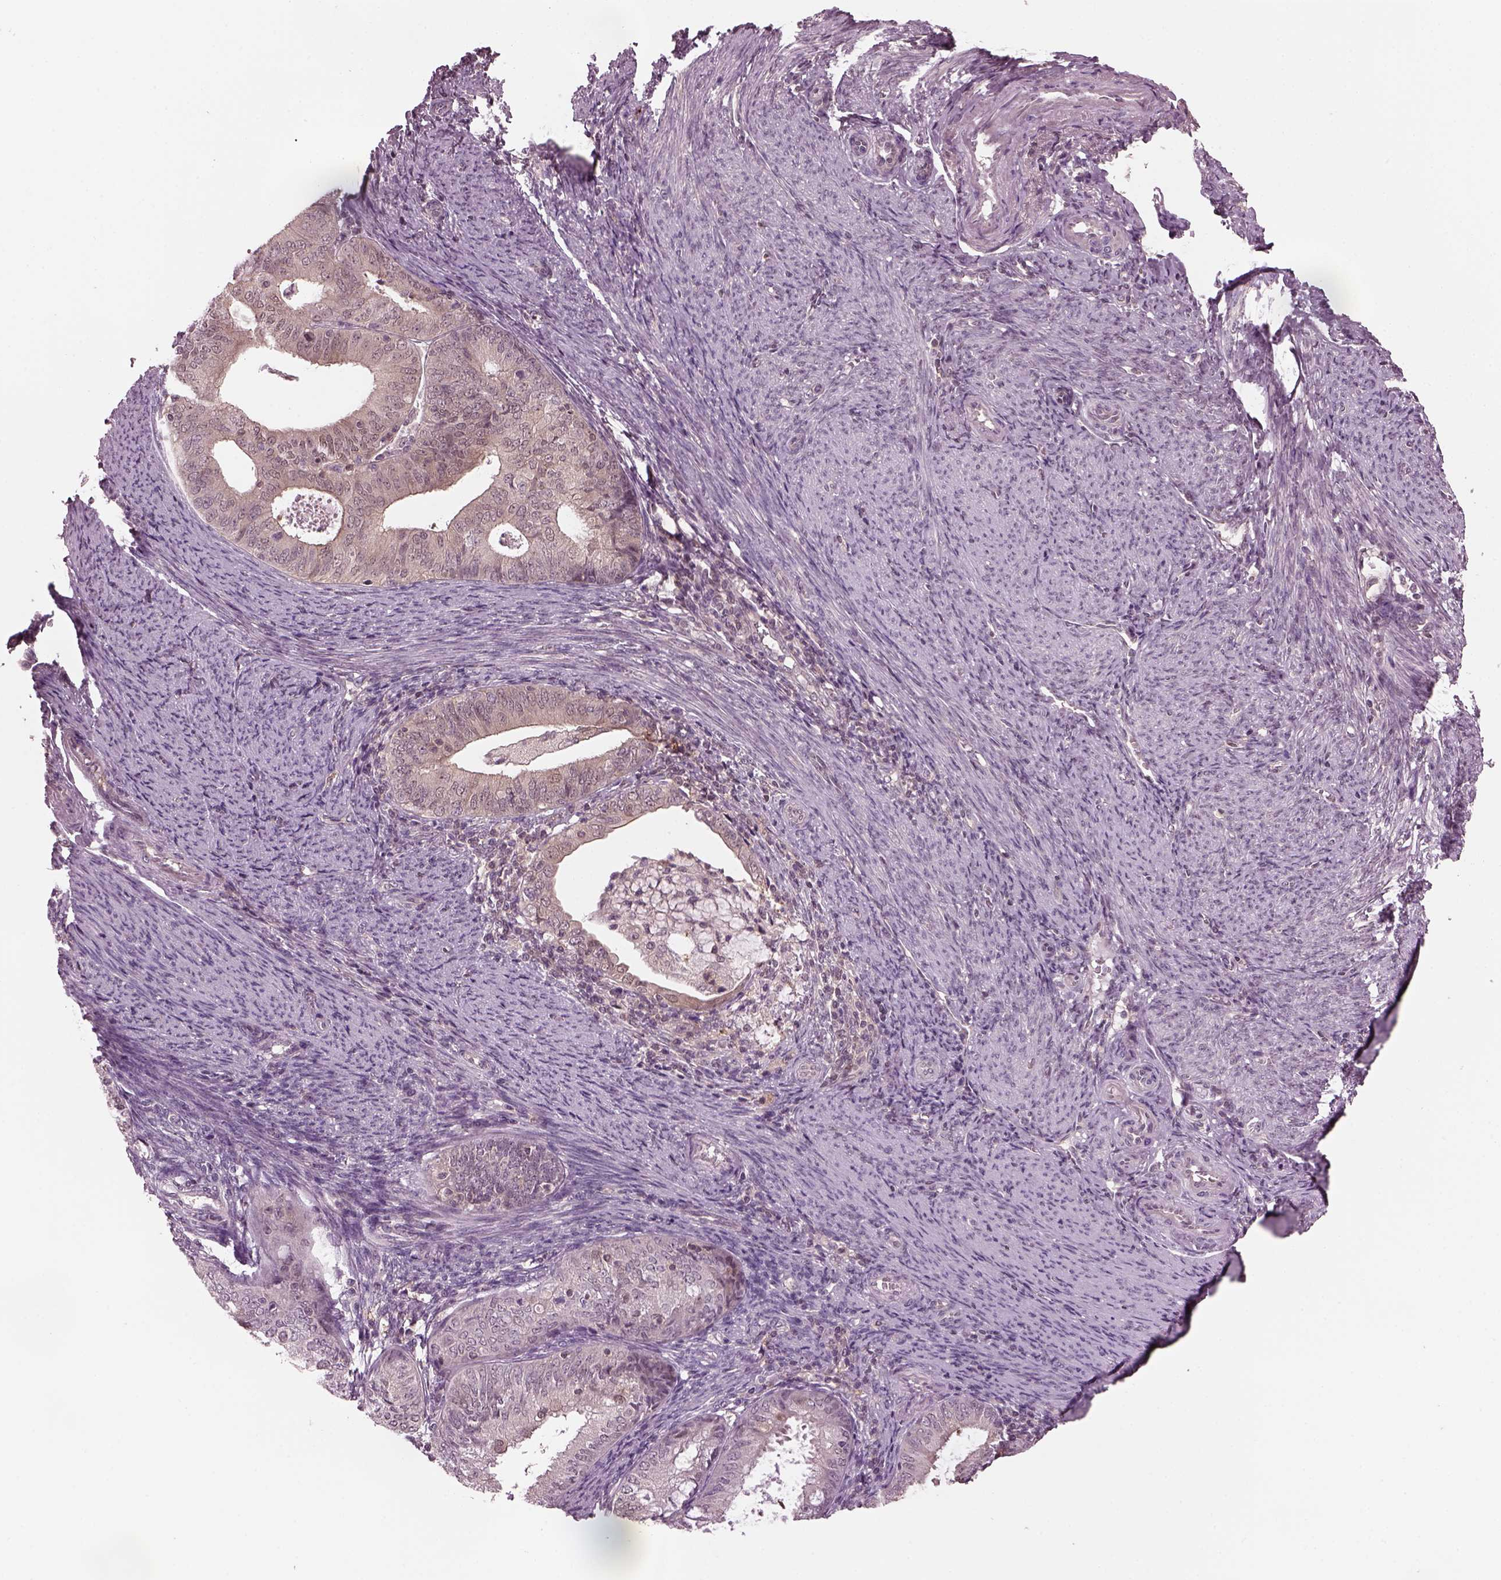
{"staining": {"intensity": "negative", "quantity": "none", "location": "none"}, "tissue": "endometrial cancer", "cell_type": "Tumor cells", "image_type": "cancer", "snomed": [{"axis": "morphology", "description": "Adenocarcinoma, NOS"}, {"axis": "topography", "description": "Endometrium"}], "caption": "Immunohistochemistry histopathology image of adenocarcinoma (endometrial) stained for a protein (brown), which reveals no positivity in tumor cells. (DAB immunohistochemistry (IHC) visualized using brightfield microscopy, high magnification).", "gene": "SRI", "patient": {"sex": "female", "age": 57}}